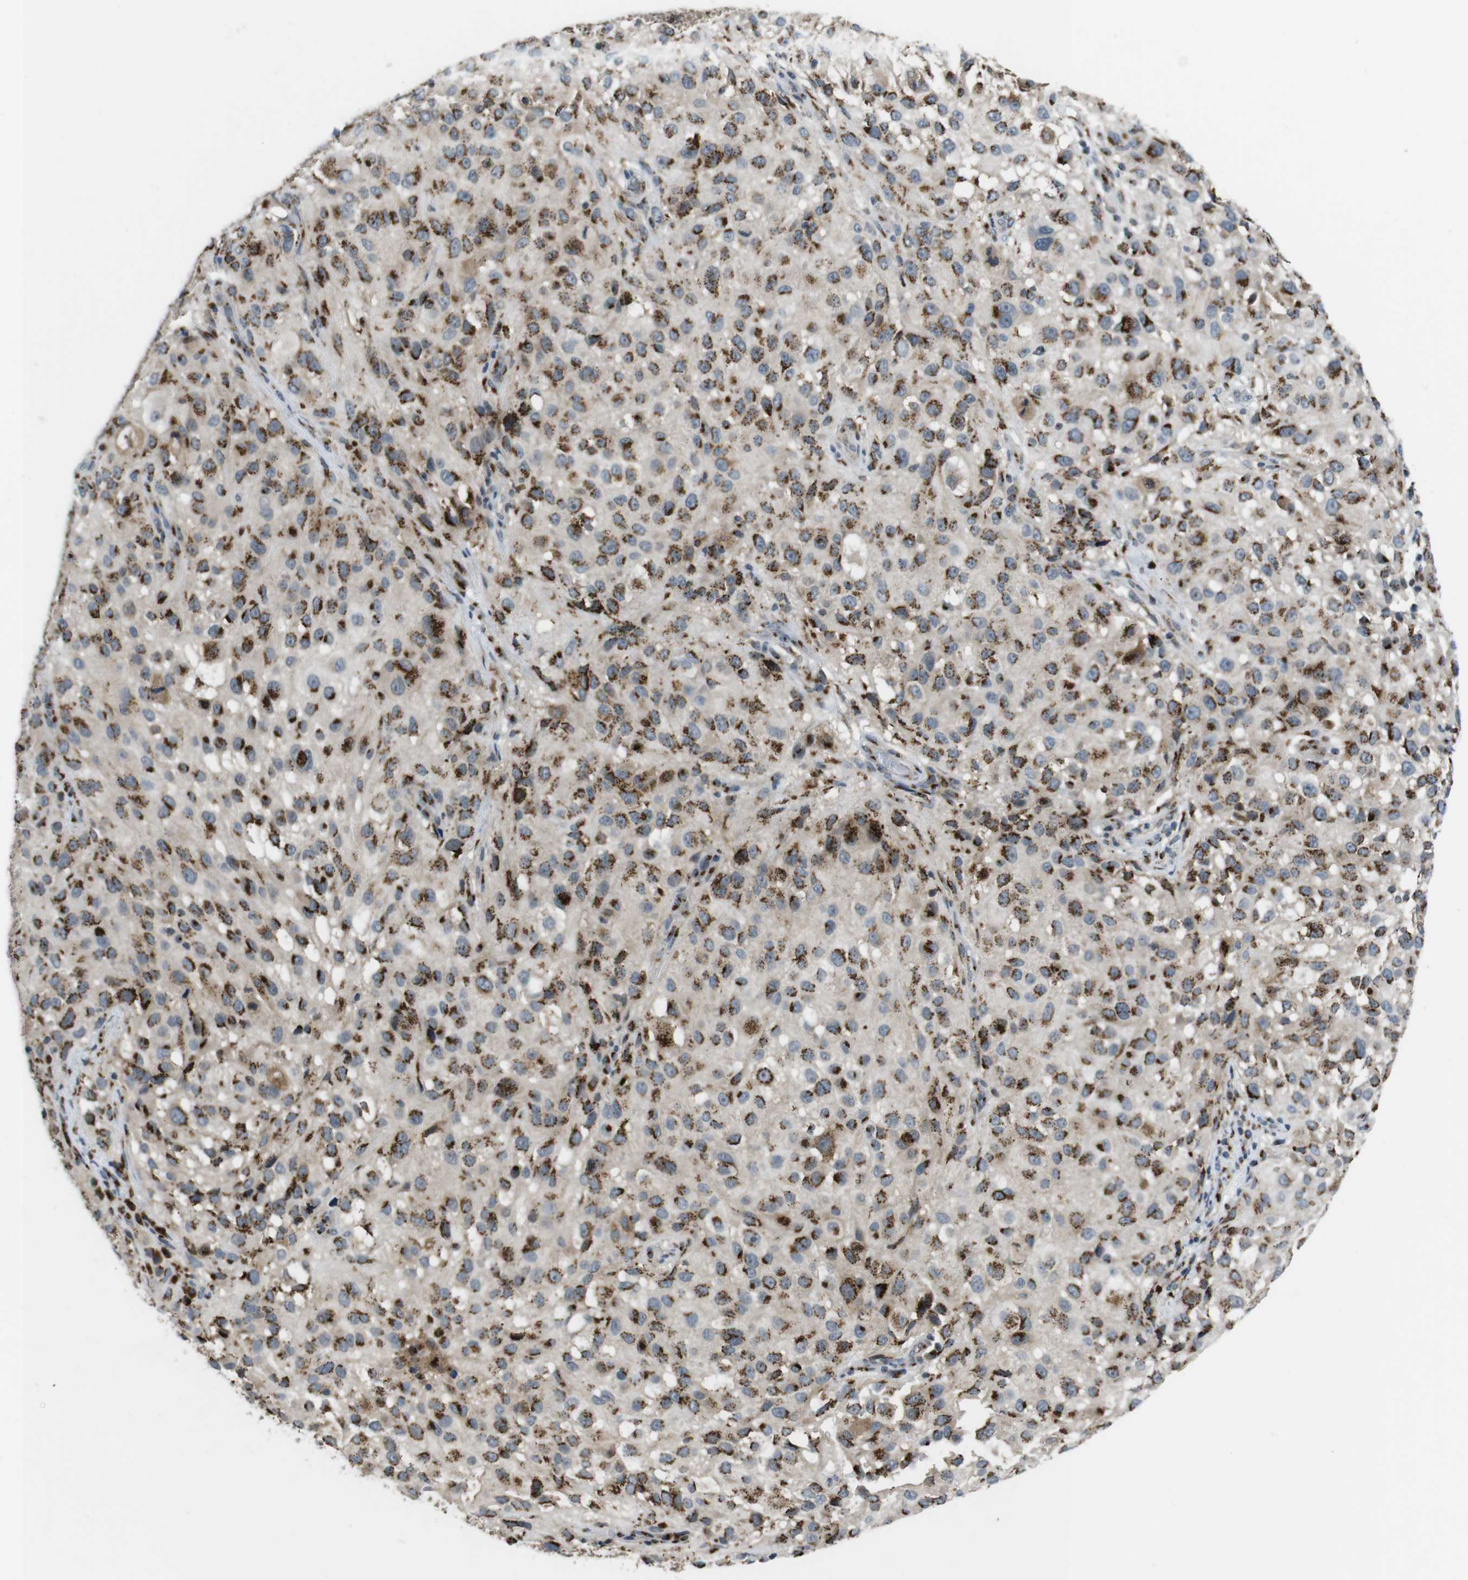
{"staining": {"intensity": "strong", "quantity": ">75%", "location": "cytoplasmic/membranous"}, "tissue": "melanoma", "cell_type": "Tumor cells", "image_type": "cancer", "snomed": [{"axis": "morphology", "description": "Necrosis, NOS"}, {"axis": "morphology", "description": "Malignant melanoma, NOS"}, {"axis": "topography", "description": "Skin"}], "caption": "Malignant melanoma stained for a protein (brown) demonstrates strong cytoplasmic/membranous positive expression in about >75% of tumor cells.", "gene": "ZFPL1", "patient": {"sex": "female", "age": 87}}